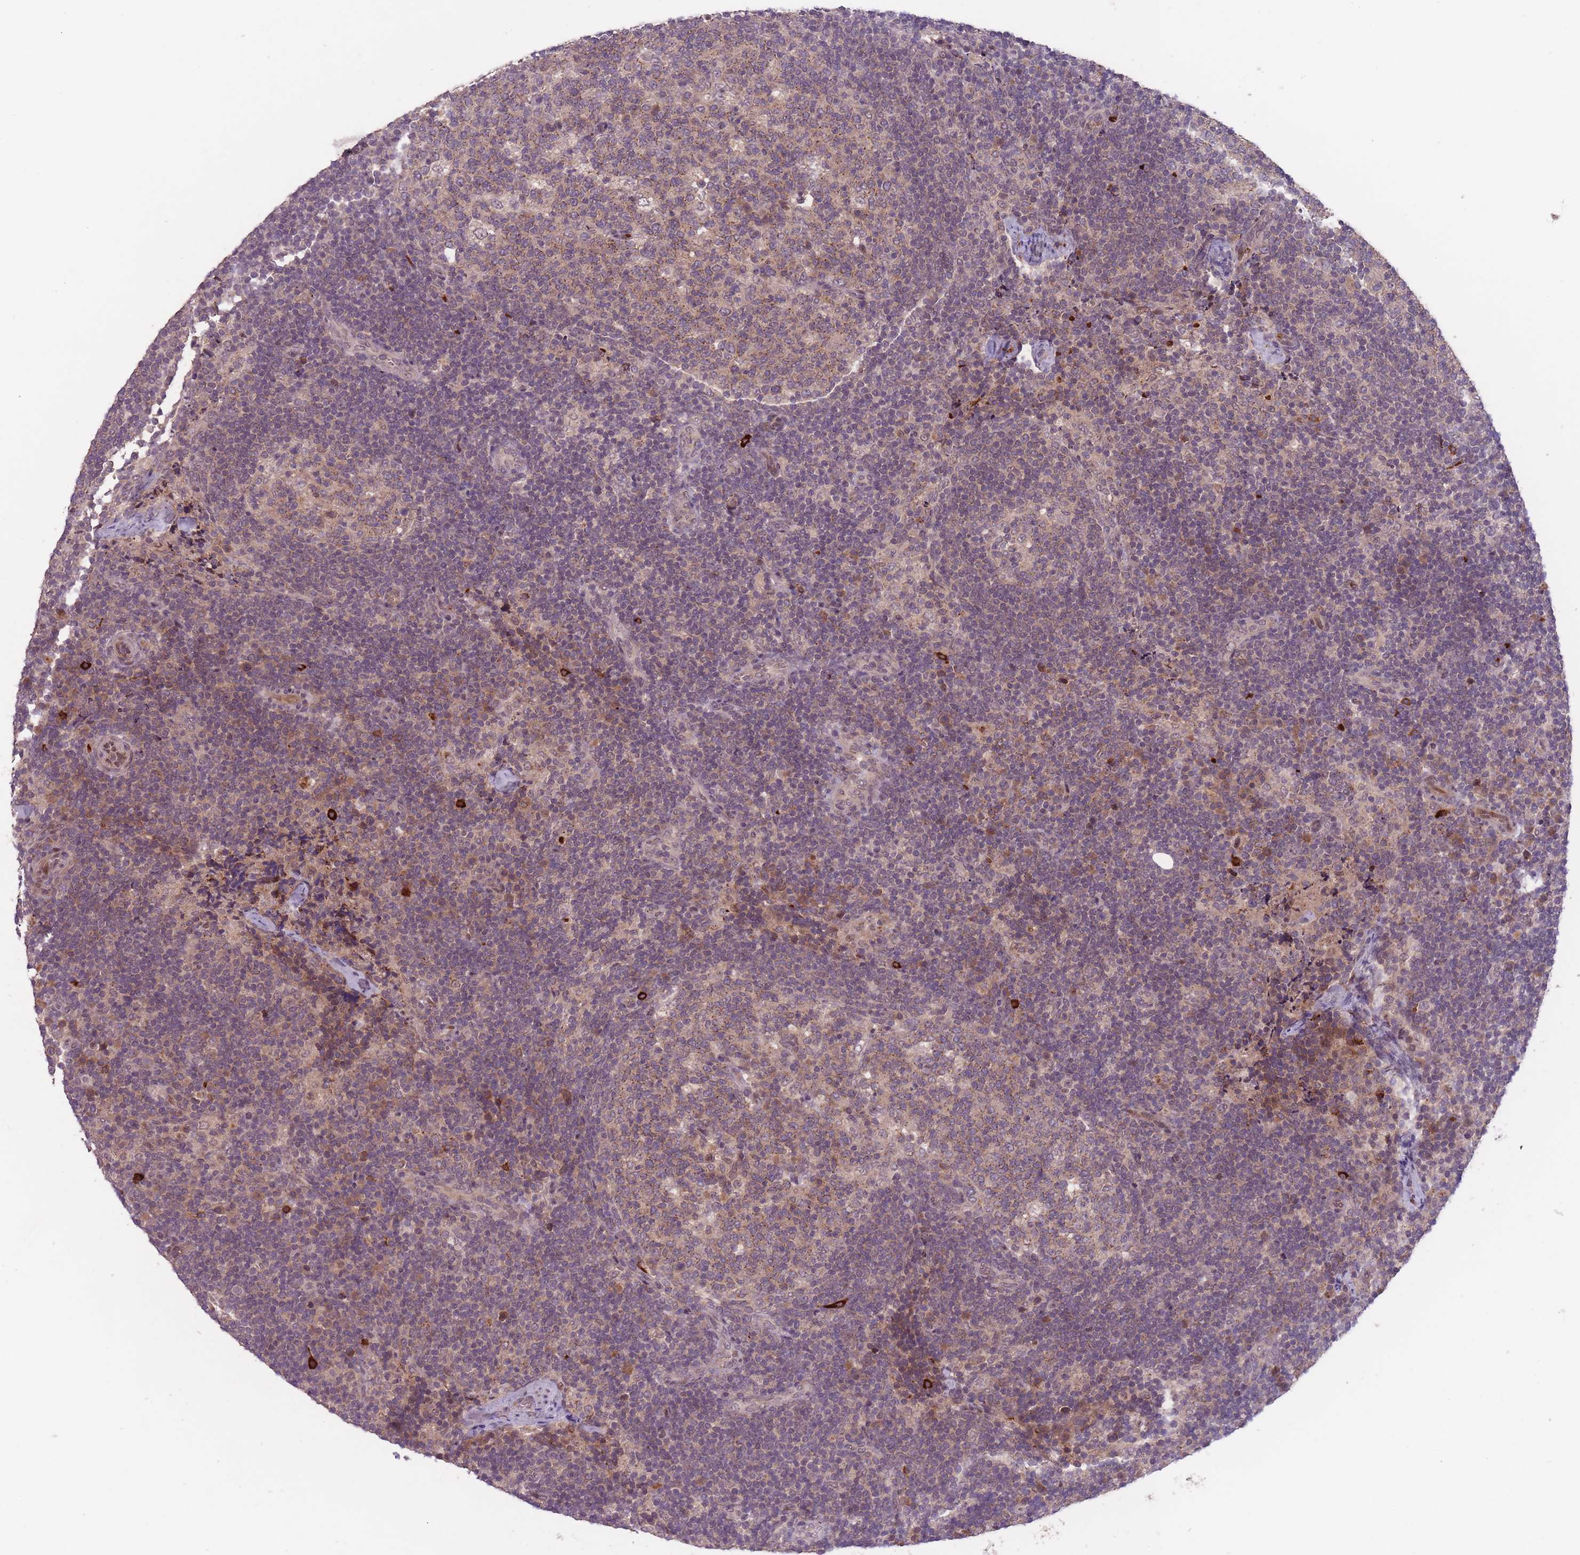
{"staining": {"intensity": "weak", "quantity": "25%-75%", "location": "cytoplasmic/membranous"}, "tissue": "lymph node", "cell_type": "Germinal center cells", "image_type": "normal", "snomed": [{"axis": "morphology", "description": "Normal tissue, NOS"}, {"axis": "topography", "description": "Lymph node"}], "caption": "A histopathology image of lymph node stained for a protein displays weak cytoplasmic/membranous brown staining in germinal center cells. Using DAB (3,3'-diaminobenzidine) (brown) and hematoxylin (blue) stains, captured at high magnification using brightfield microscopy.", "gene": "SECTM1", "patient": {"sex": "female", "age": 31}}